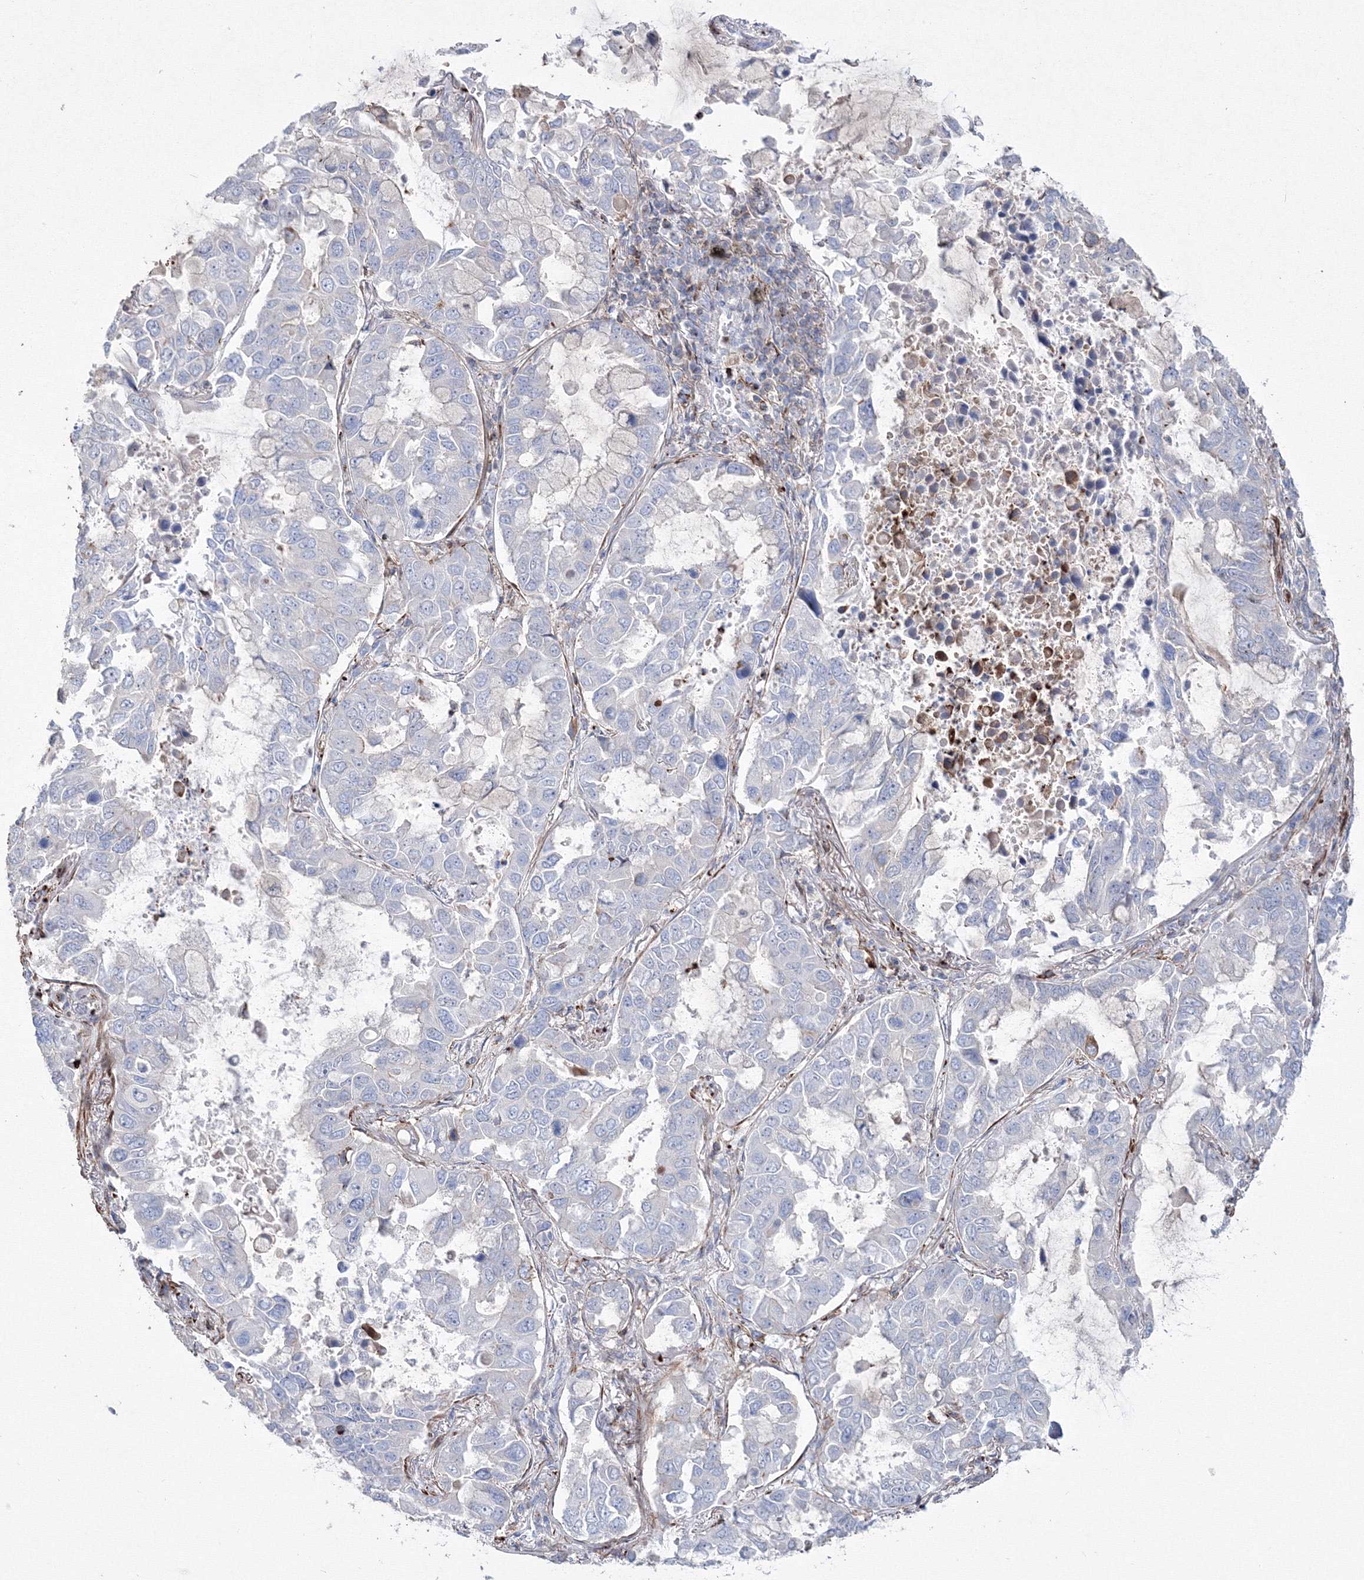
{"staining": {"intensity": "negative", "quantity": "none", "location": "none"}, "tissue": "lung cancer", "cell_type": "Tumor cells", "image_type": "cancer", "snomed": [{"axis": "morphology", "description": "Adenocarcinoma, NOS"}, {"axis": "topography", "description": "Lung"}], "caption": "This is an immunohistochemistry micrograph of human lung cancer (adenocarcinoma). There is no staining in tumor cells.", "gene": "GPR82", "patient": {"sex": "male", "age": 64}}